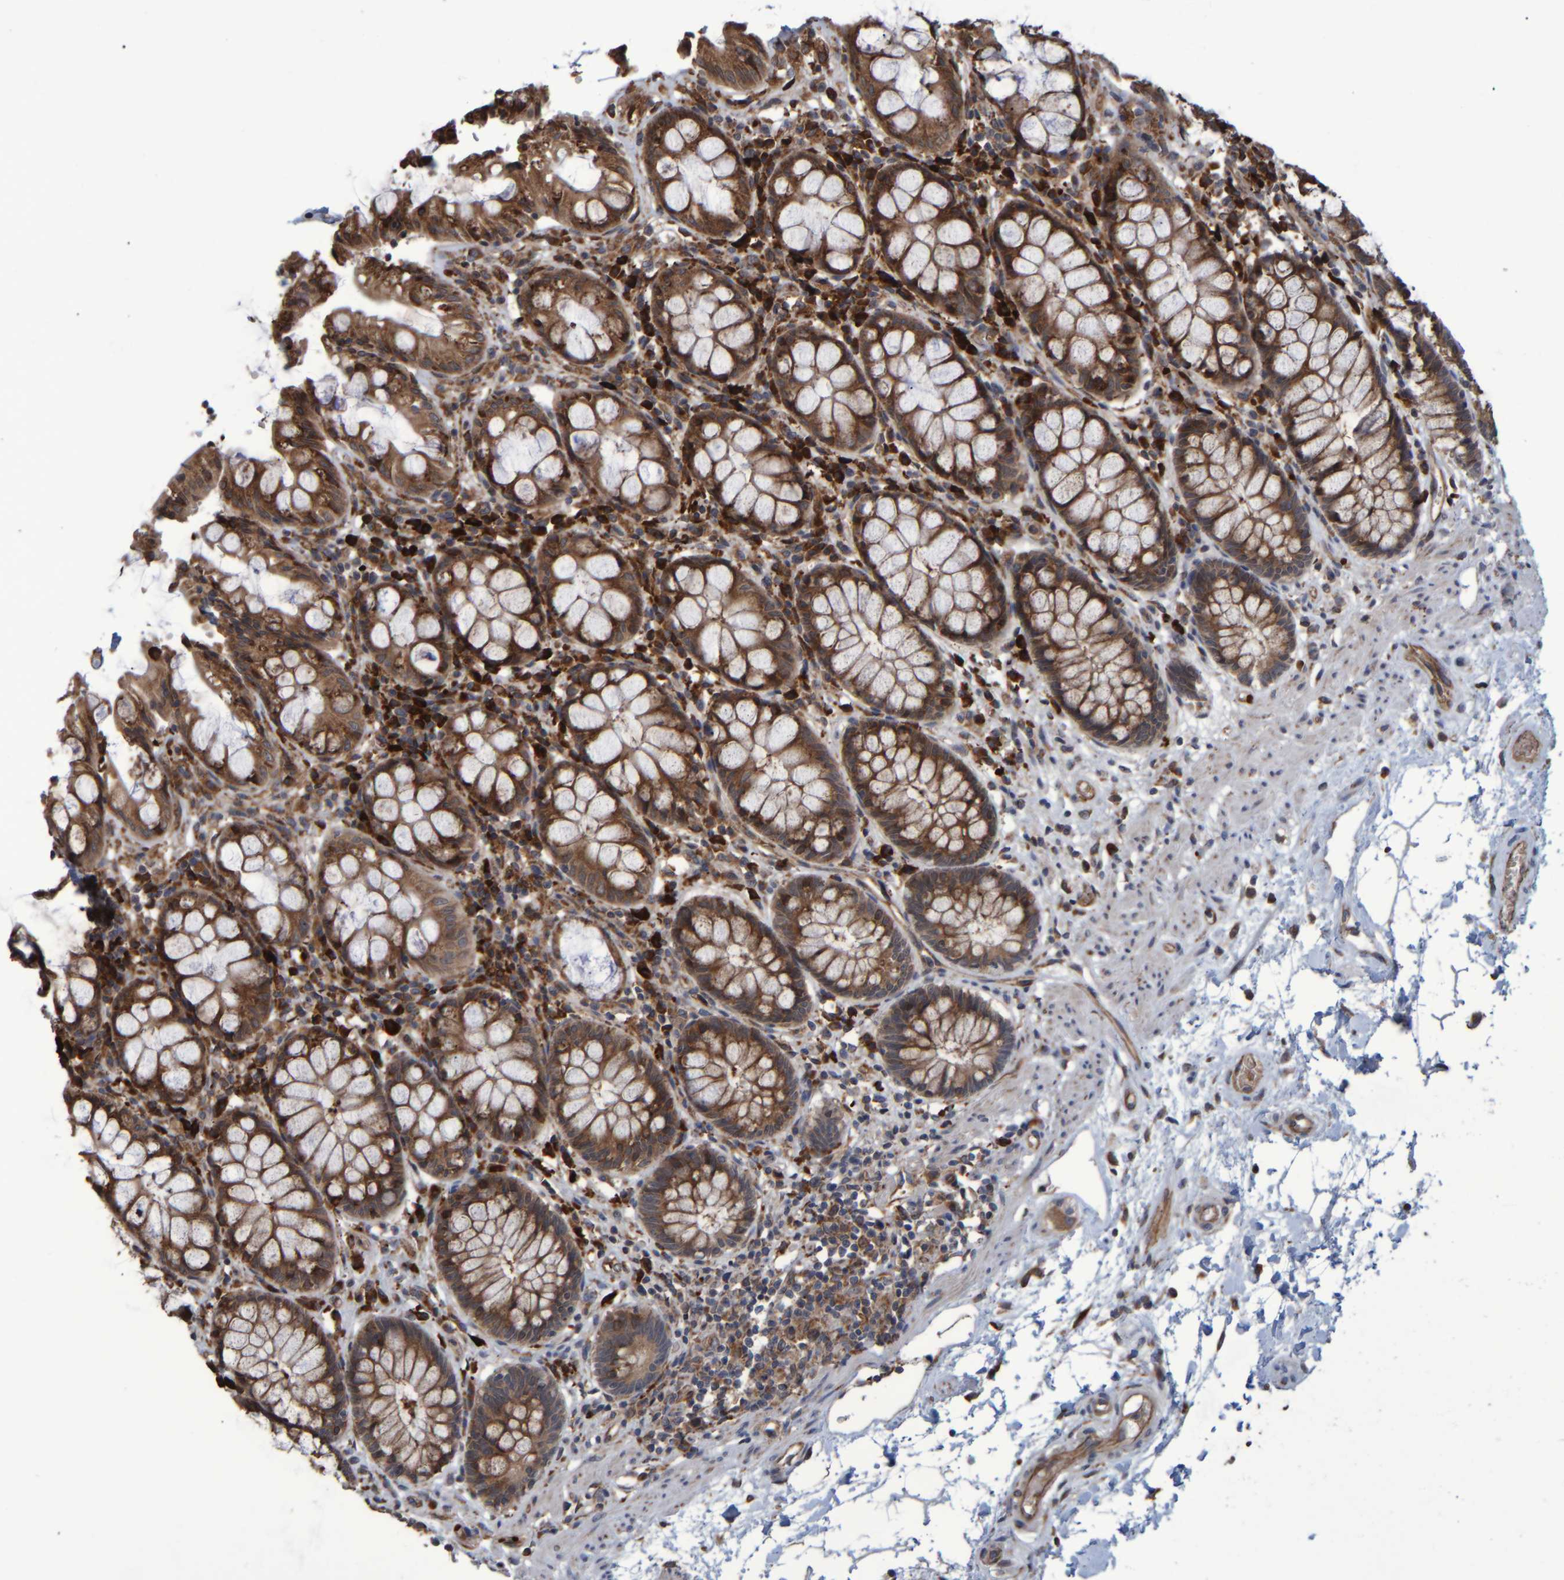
{"staining": {"intensity": "moderate", "quantity": ">75%", "location": "cytoplasmic/membranous"}, "tissue": "rectum", "cell_type": "Glandular cells", "image_type": "normal", "snomed": [{"axis": "morphology", "description": "Normal tissue, NOS"}, {"axis": "topography", "description": "Rectum"}], "caption": "IHC micrograph of normal rectum: human rectum stained using IHC demonstrates medium levels of moderate protein expression localized specifically in the cytoplasmic/membranous of glandular cells, appearing as a cytoplasmic/membranous brown color.", "gene": "SPAG5", "patient": {"sex": "male", "age": 64}}